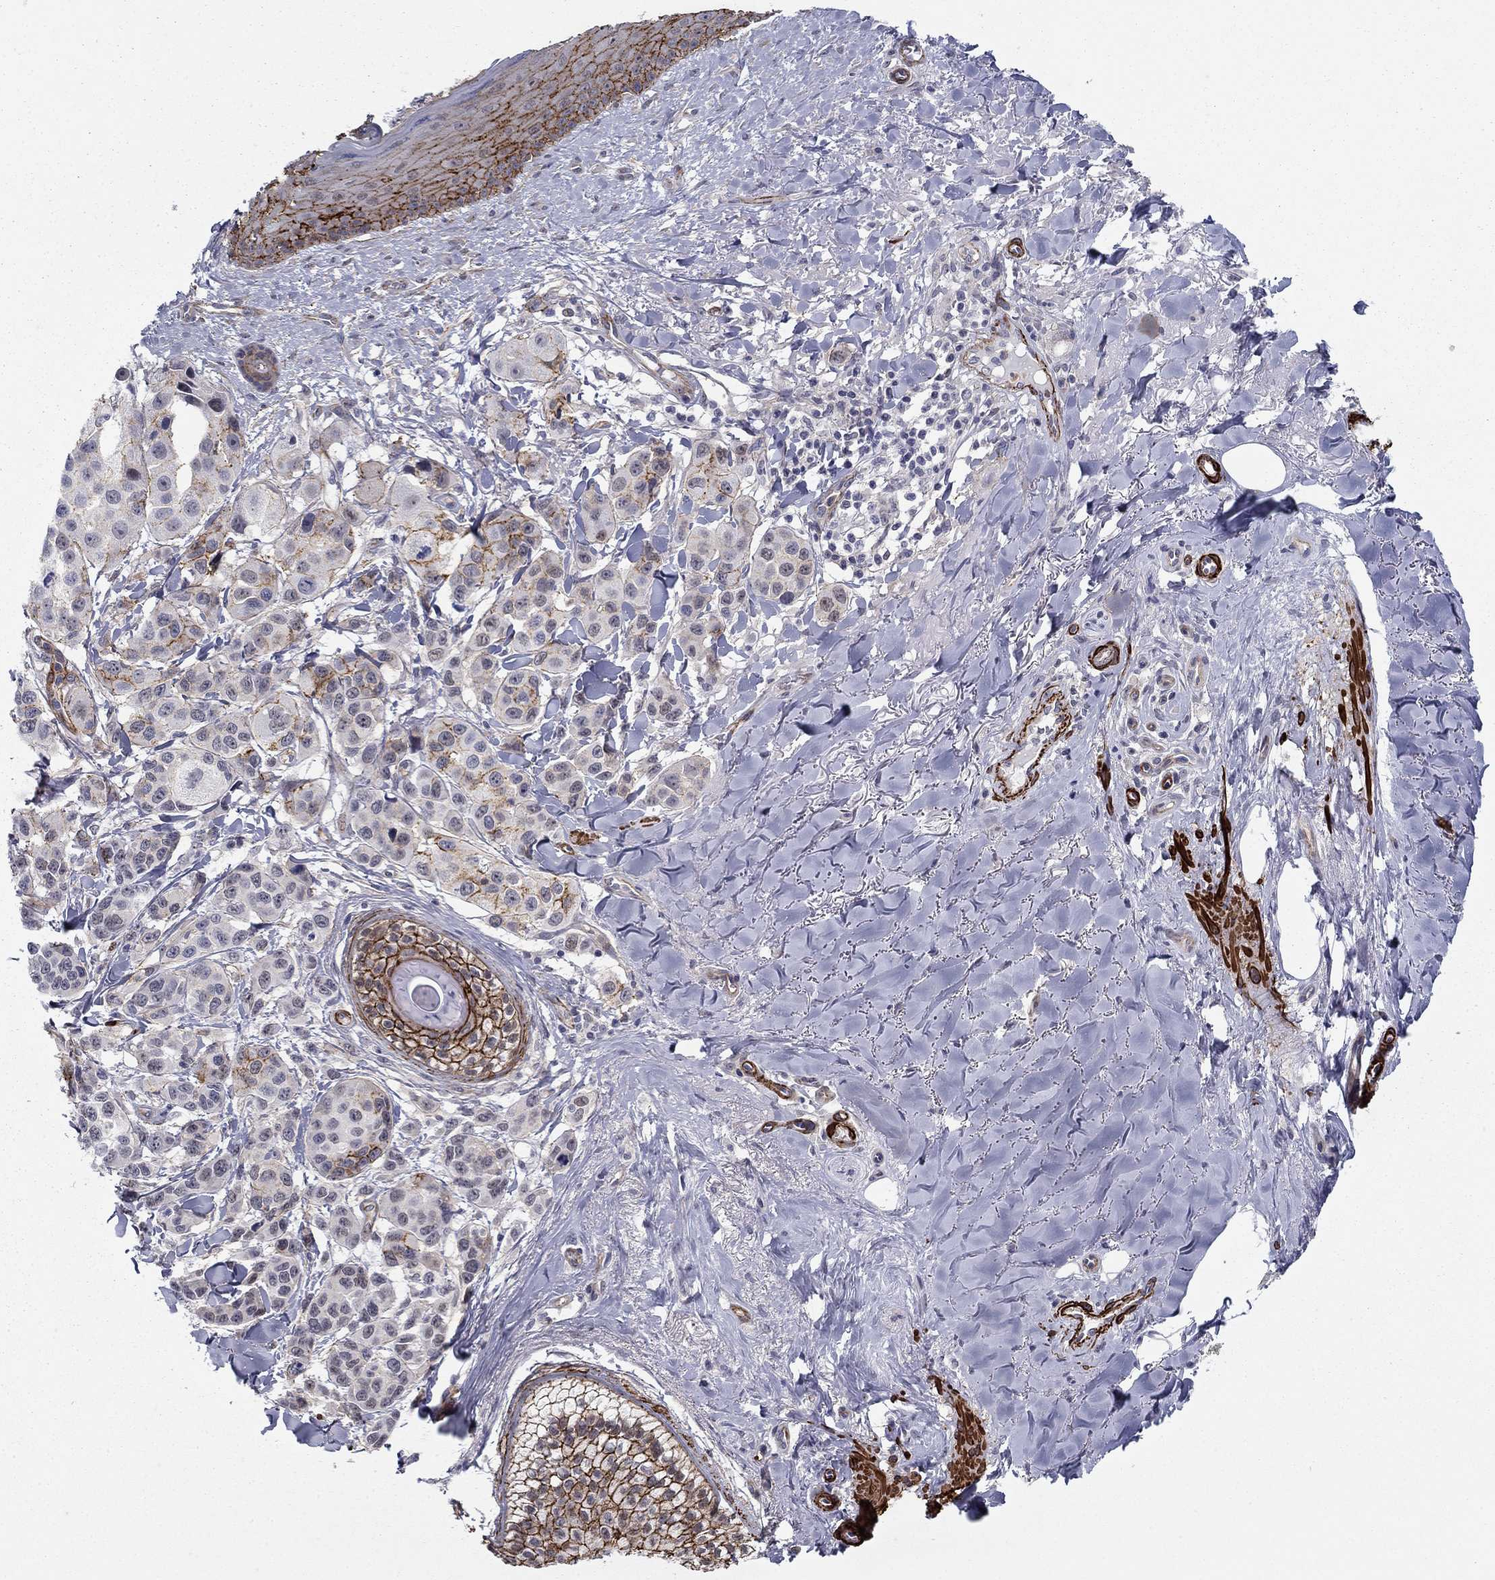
{"staining": {"intensity": "strong", "quantity": "<25%", "location": "cytoplasmic/membranous"}, "tissue": "melanoma", "cell_type": "Tumor cells", "image_type": "cancer", "snomed": [{"axis": "morphology", "description": "Malignant melanoma, NOS"}, {"axis": "topography", "description": "Skin"}], "caption": "Protein staining reveals strong cytoplasmic/membranous staining in about <25% of tumor cells in melanoma.", "gene": "KRBA1", "patient": {"sex": "male", "age": 57}}